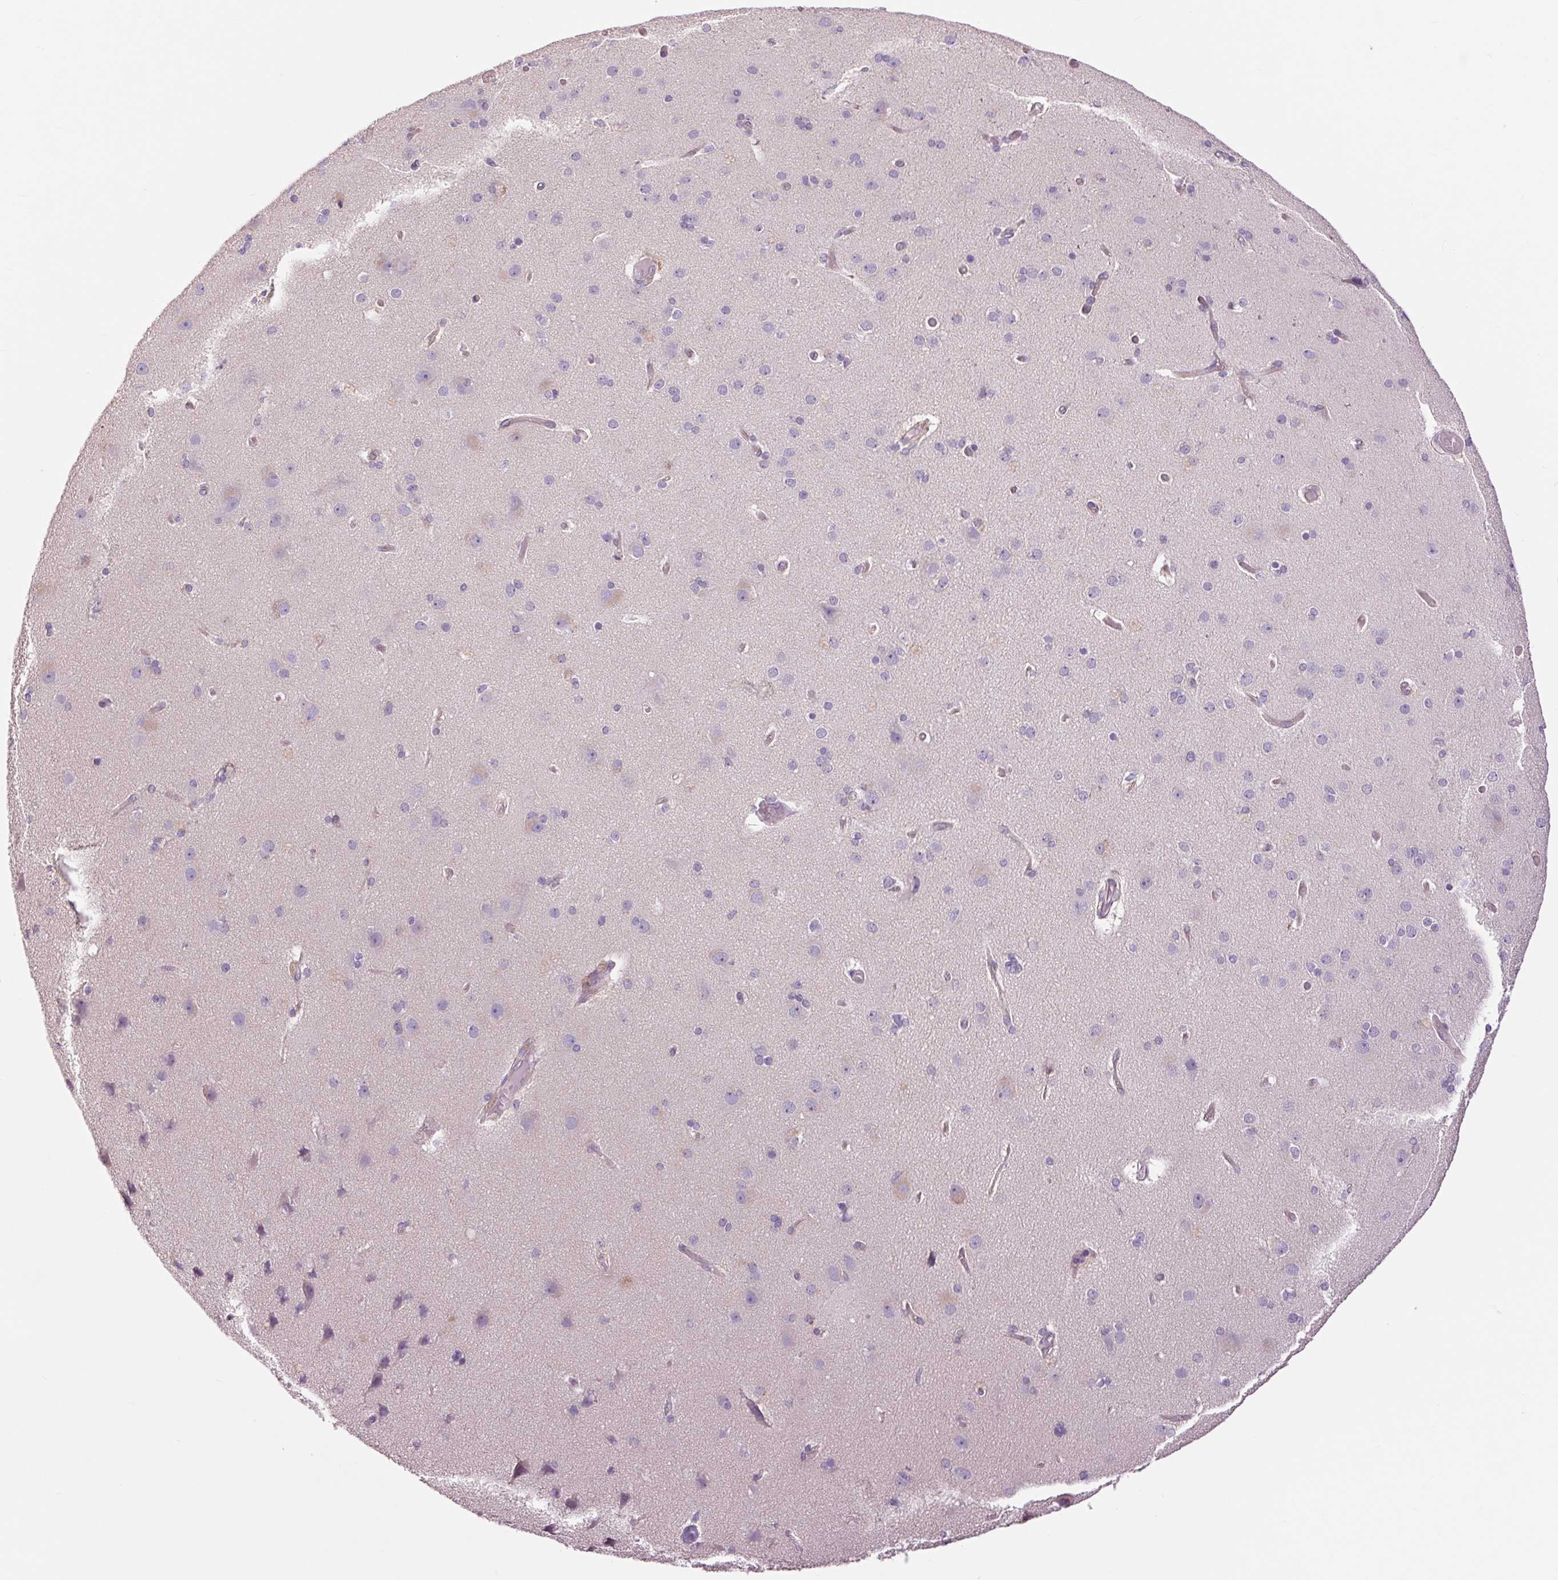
{"staining": {"intensity": "negative", "quantity": "none", "location": "none"}, "tissue": "cerebral cortex", "cell_type": "Endothelial cells", "image_type": "normal", "snomed": [{"axis": "morphology", "description": "Normal tissue, NOS"}, {"axis": "morphology", "description": "Glioma, malignant, High grade"}, {"axis": "topography", "description": "Cerebral cortex"}], "caption": "This is an IHC photomicrograph of benign cerebral cortex. There is no staining in endothelial cells.", "gene": "CTNNA3", "patient": {"sex": "male", "age": 71}}